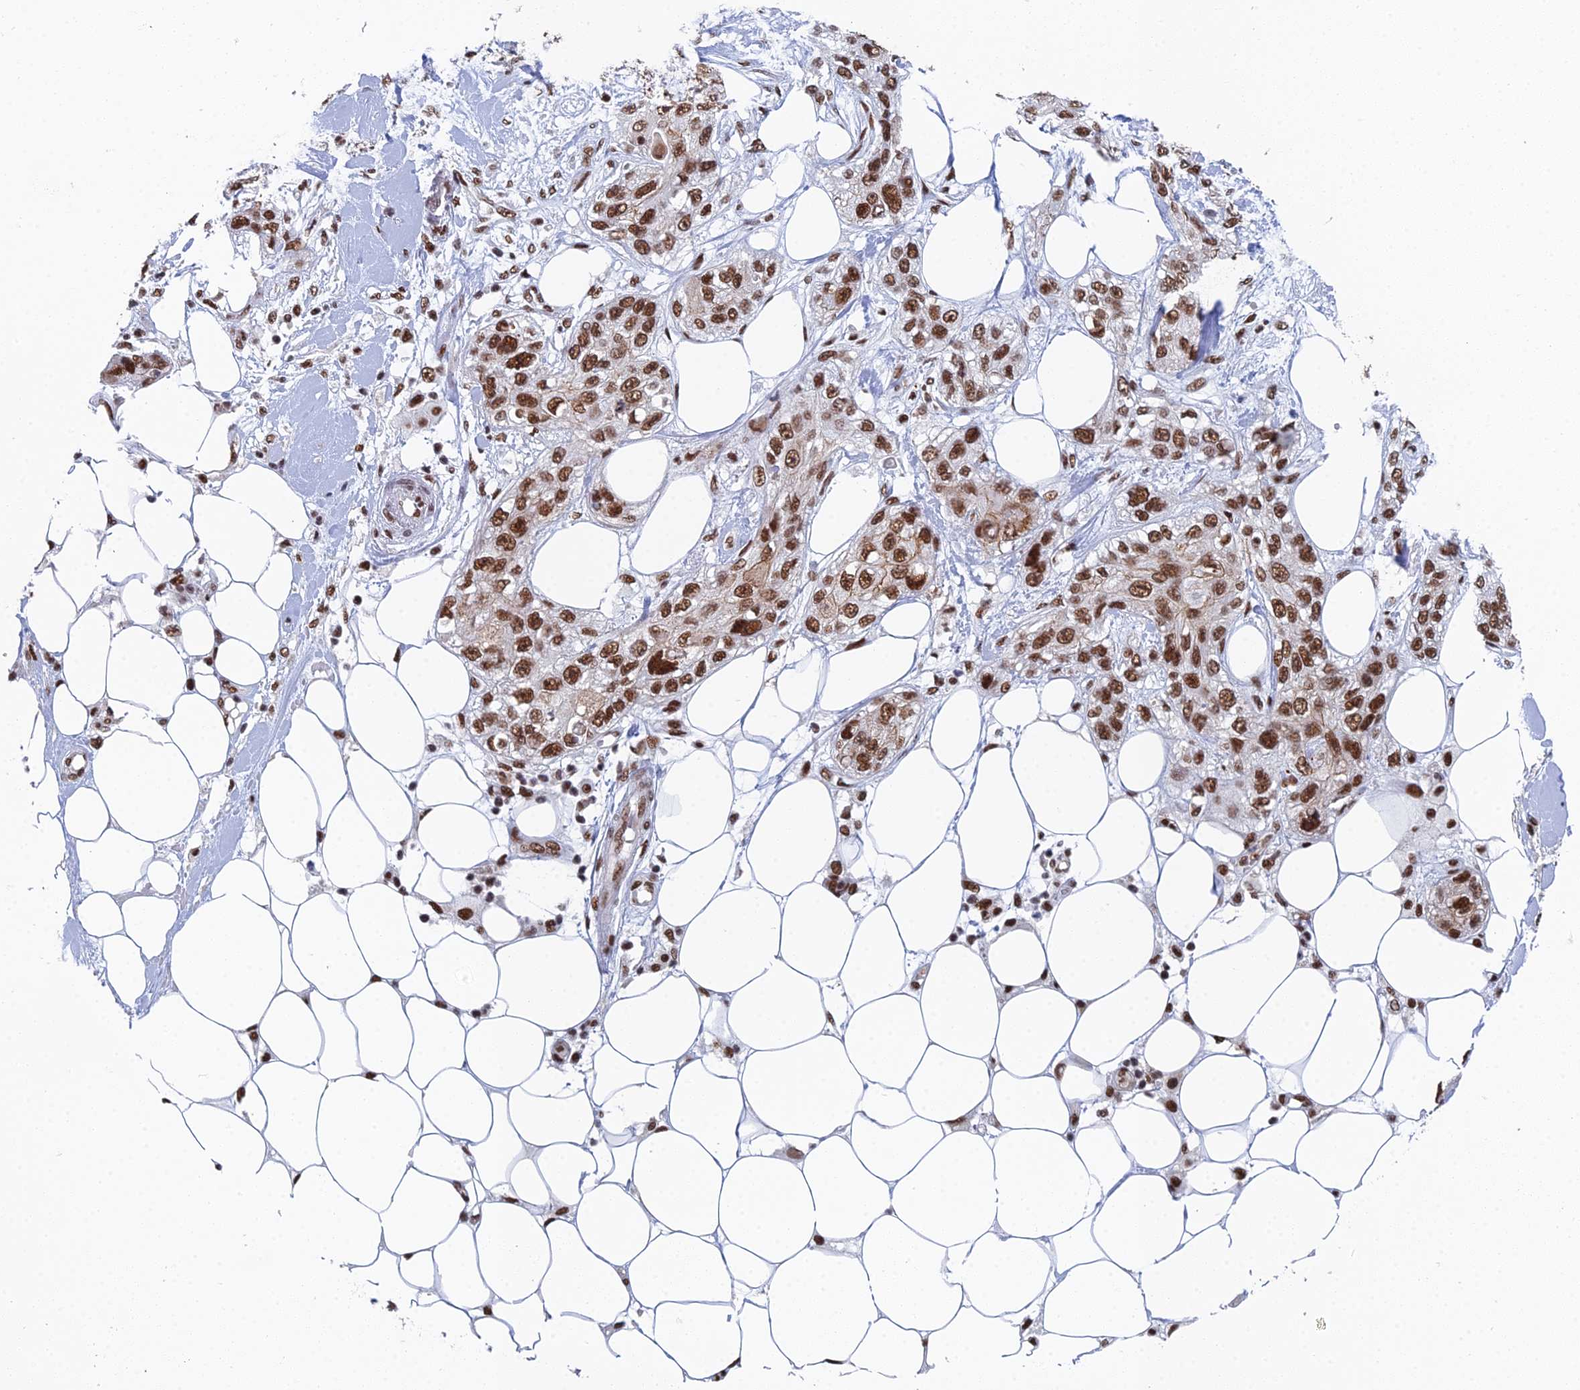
{"staining": {"intensity": "strong", "quantity": ">75%", "location": "nuclear"}, "tissue": "skin cancer", "cell_type": "Tumor cells", "image_type": "cancer", "snomed": [{"axis": "morphology", "description": "Normal tissue, NOS"}, {"axis": "morphology", "description": "Squamous cell carcinoma, NOS"}, {"axis": "topography", "description": "Skin"}], "caption": "Protein expression analysis of squamous cell carcinoma (skin) shows strong nuclear staining in approximately >75% of tumor cells.", "gene": "SF3B3", "patient": {"sex": "male", "age": 72}}